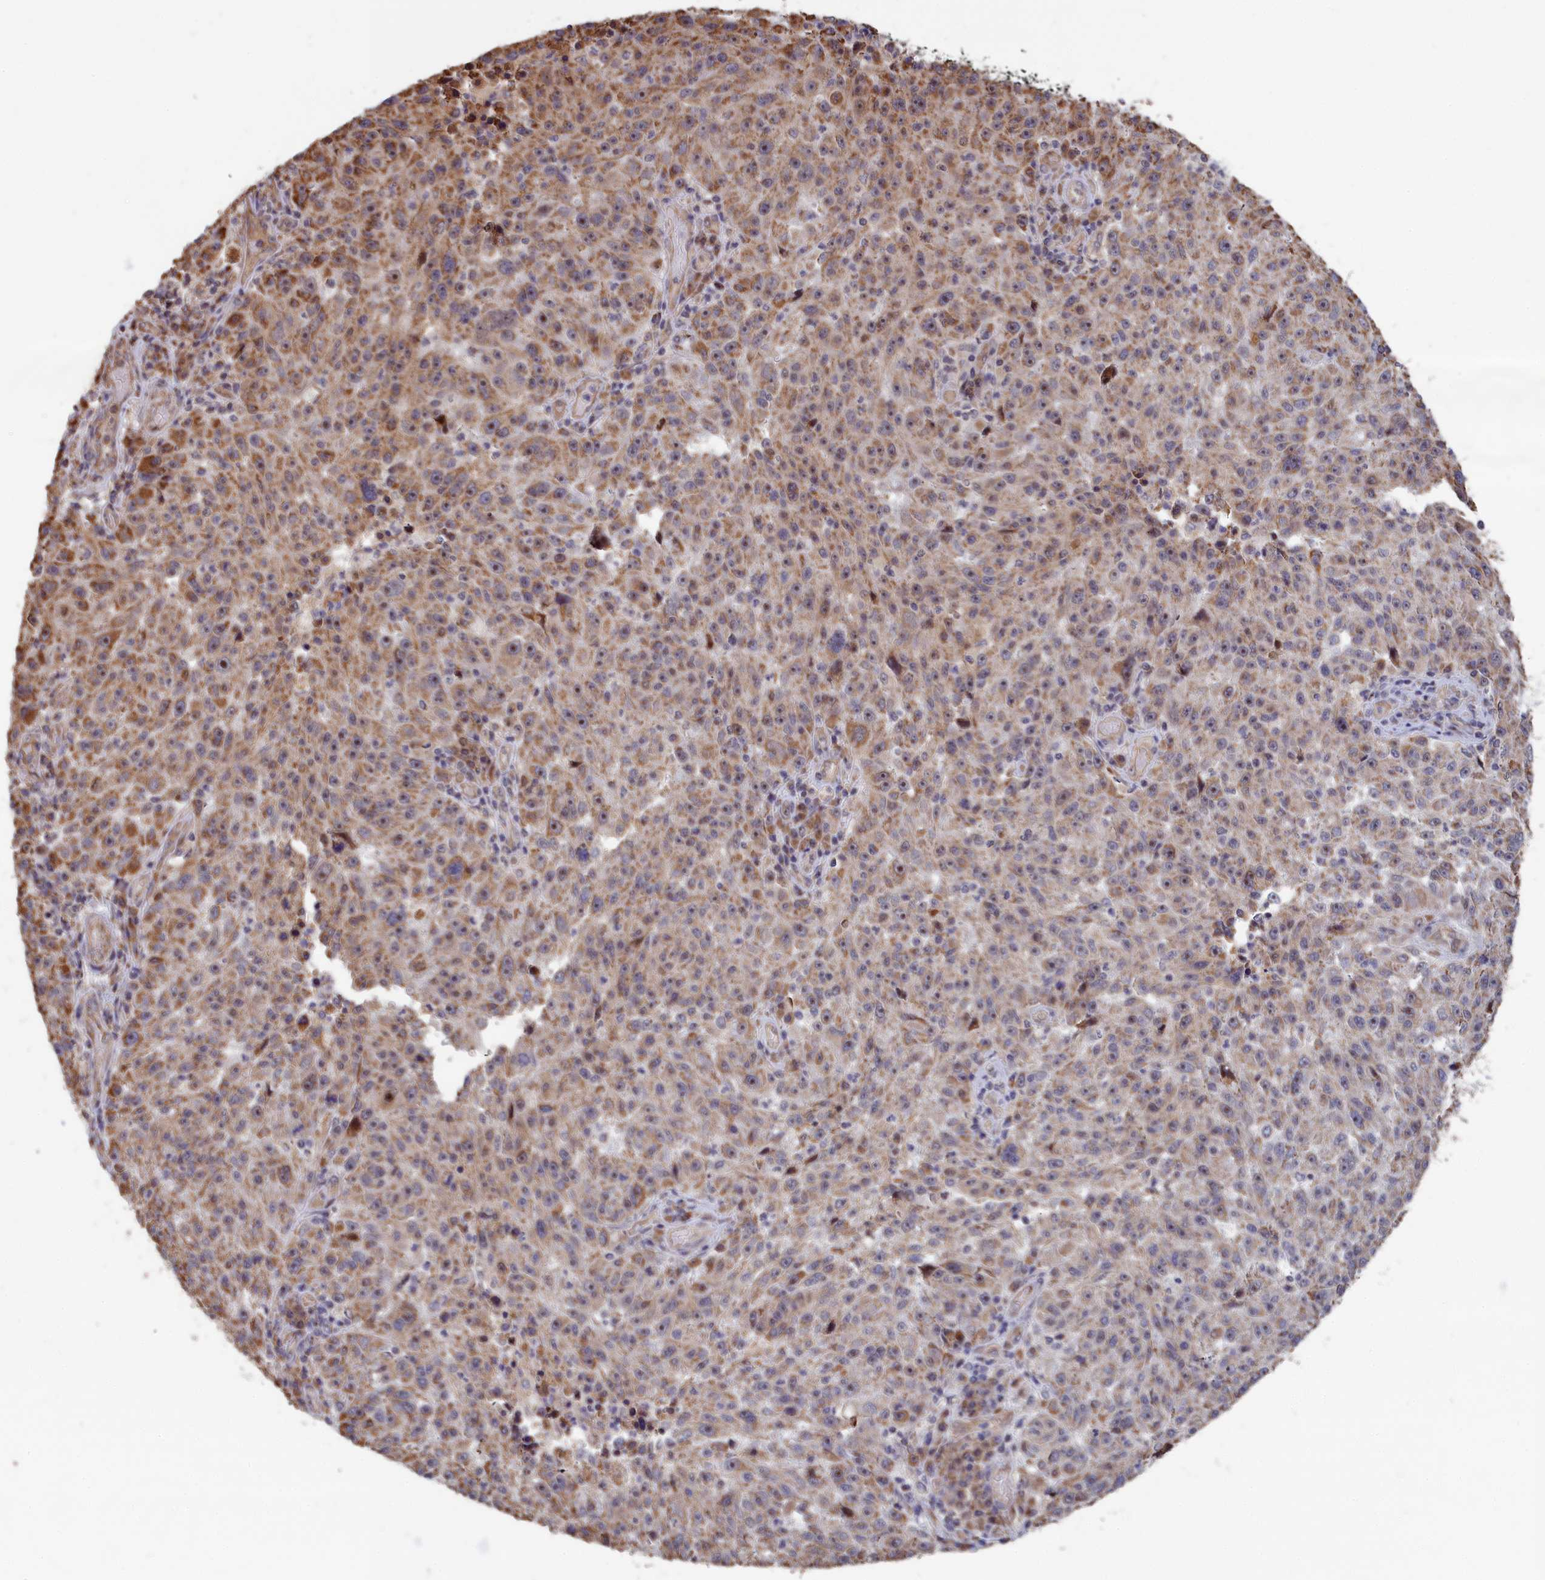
{"staining": {"intensity": "moderate", "quantity": "25%-75%", "location": "cytoplasmic/membranous"}, "tissue": "melanoma", "cell_type": "Tumor cells", "image_type": "cancer", "snomed": [{"axis": "morphology", "description": "Malignant melanoma, NOS"}, {"axis": "topography", "description": "Skin"}], "caption": "Tumor cells show moderate cytoplasmic/membranous staining in approximately 25%-75% of cells in malignant melanoma. (DAB = brown stain, brightfield microscopy at high magnification).", "gene": "ZNF816", "patient": {"sex": "male", "age": 53}}